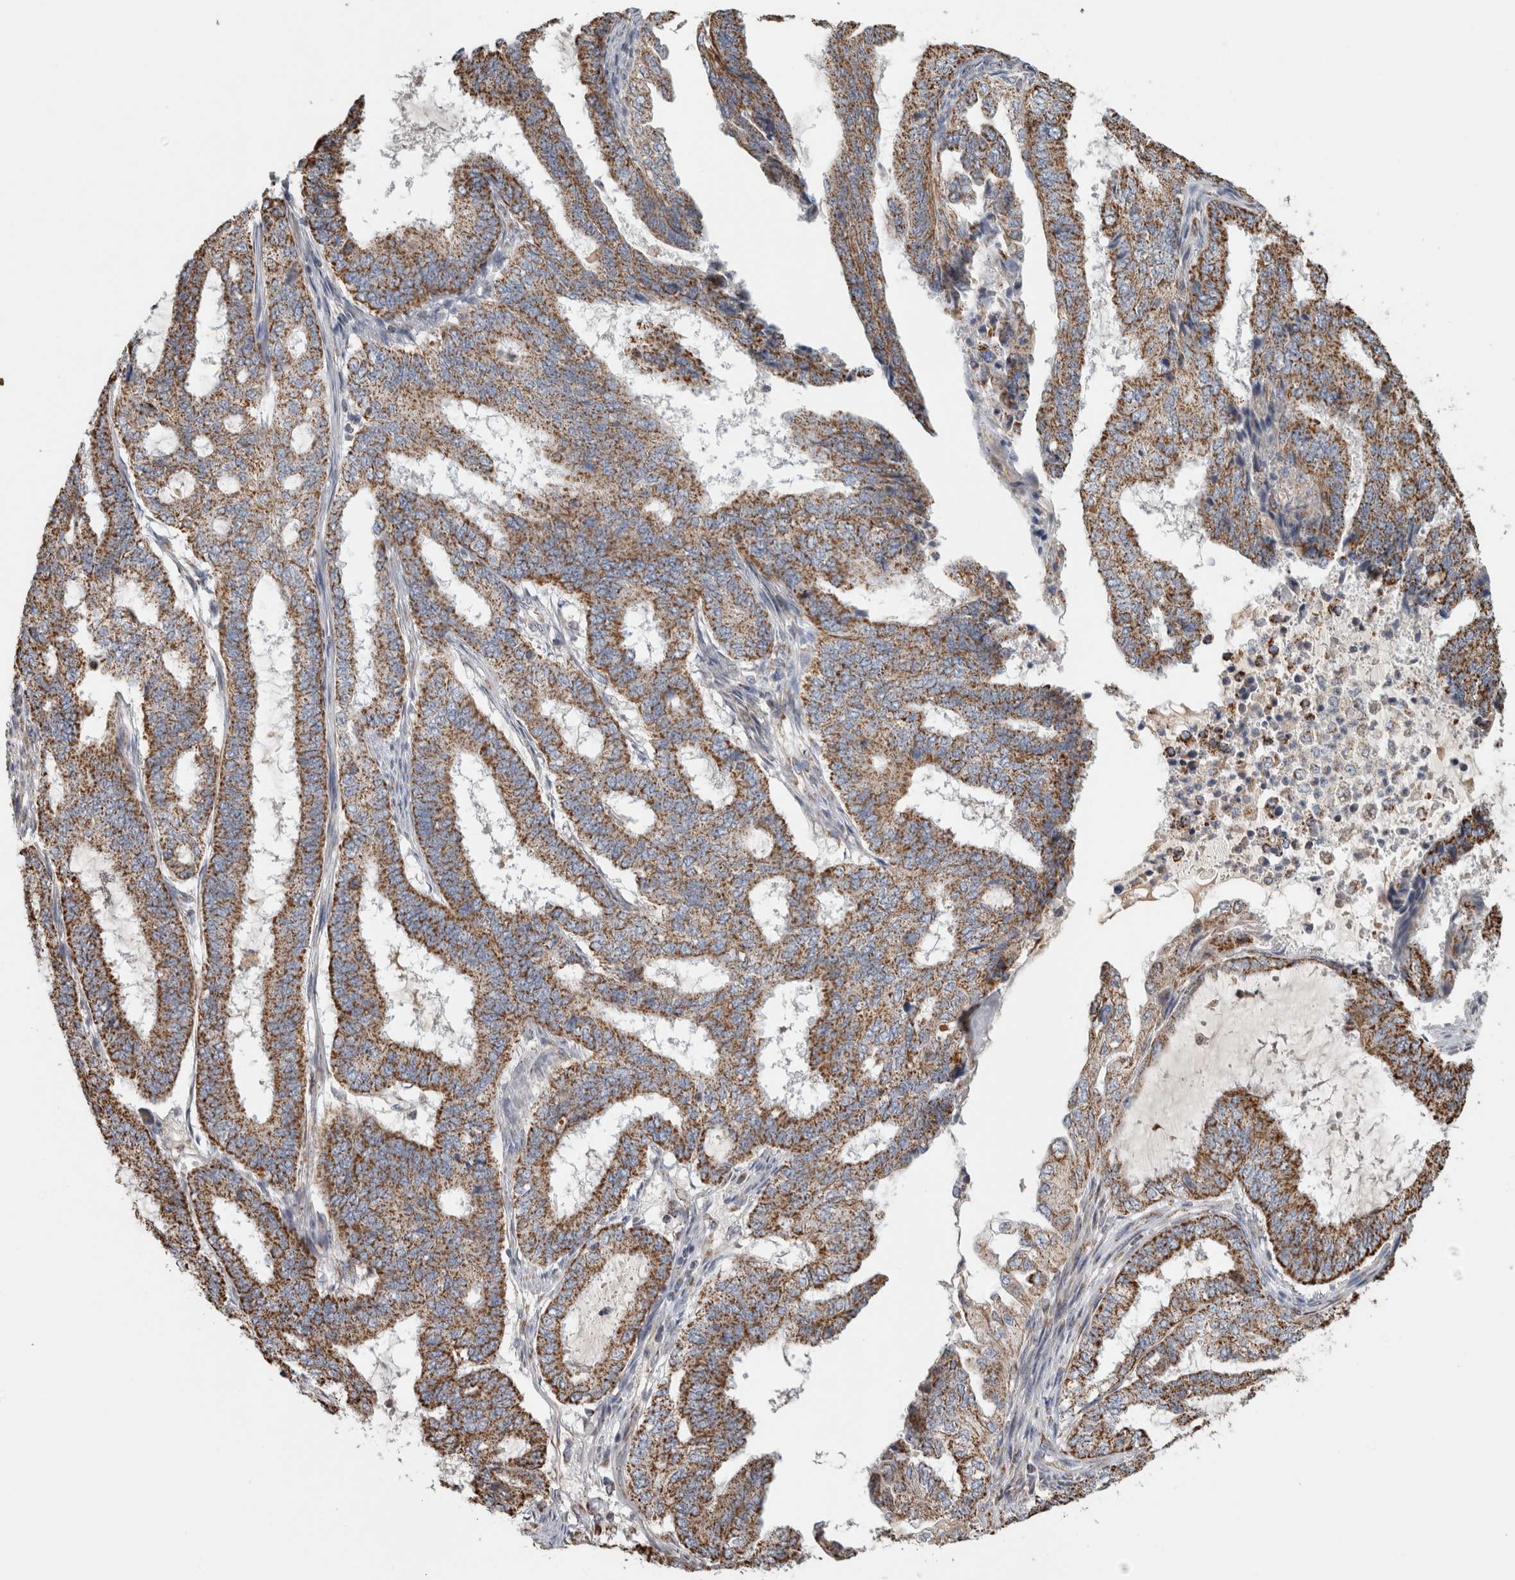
{"staining": {"intensity": "moderate", "quantity": ">75%", "location": "cytoplasmic/membranous"}, "tissue": "endometrial cancer", "cell_type": "Tumor cells", "image_type": "cancer", "snomed": [{"axis": "morphology", "description": "Adenocarcinoma, NOS"}, {"axis": "topography", "description": "Endometrium"}], "caption": "This is a photomicrograph of IHC staining of endometrial cancer (adenocarcinoma), which shows moderate positivity in the cytoplasmic/membranous of tumor cells.", "gene": "ST8SIA1", "patient": {"sex": "female", "age": 51}}